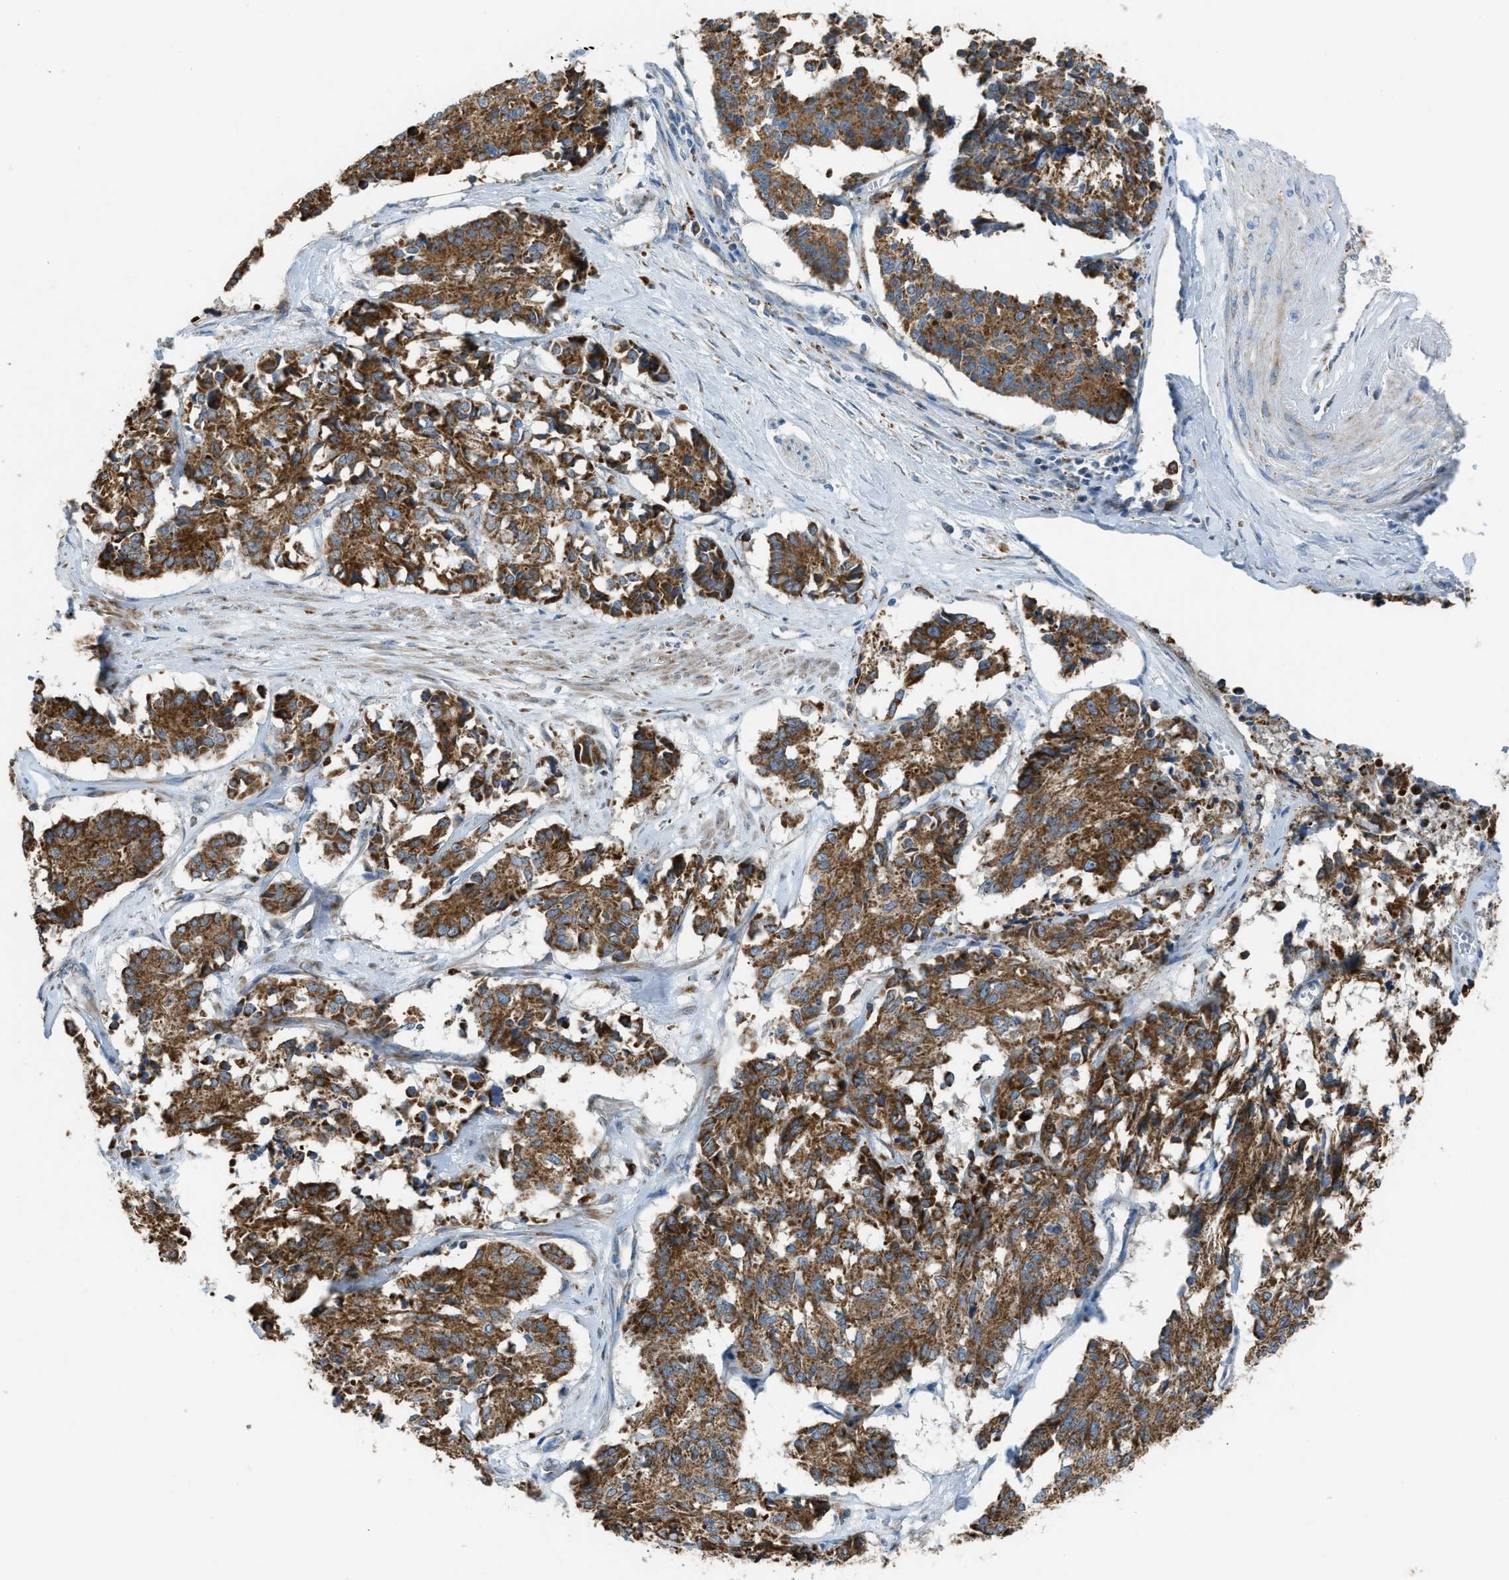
{"staining": {"intensity": "strong", "quantity": ">75%", "location": "cytoplasmic/membranous"}, "tissue": "cervical cancer", "cell_type": "Tumor cells", "image_type": "cancer", "snomed": [{"axis": "morphology", "description": "Squamous cell carcinoma, NOS"}, {"axis": "topography", "description": "Cervix"}], "caption": "The photomicrograph demonstrates immunohistochemical staining of cervical squamous cell carcinoma. There is strong cytoplasmic/membranous positivity is identified in about >75% of tumor cells.", "gene": "SMIM20", "patient": {"sex": "female", "age": 35}}